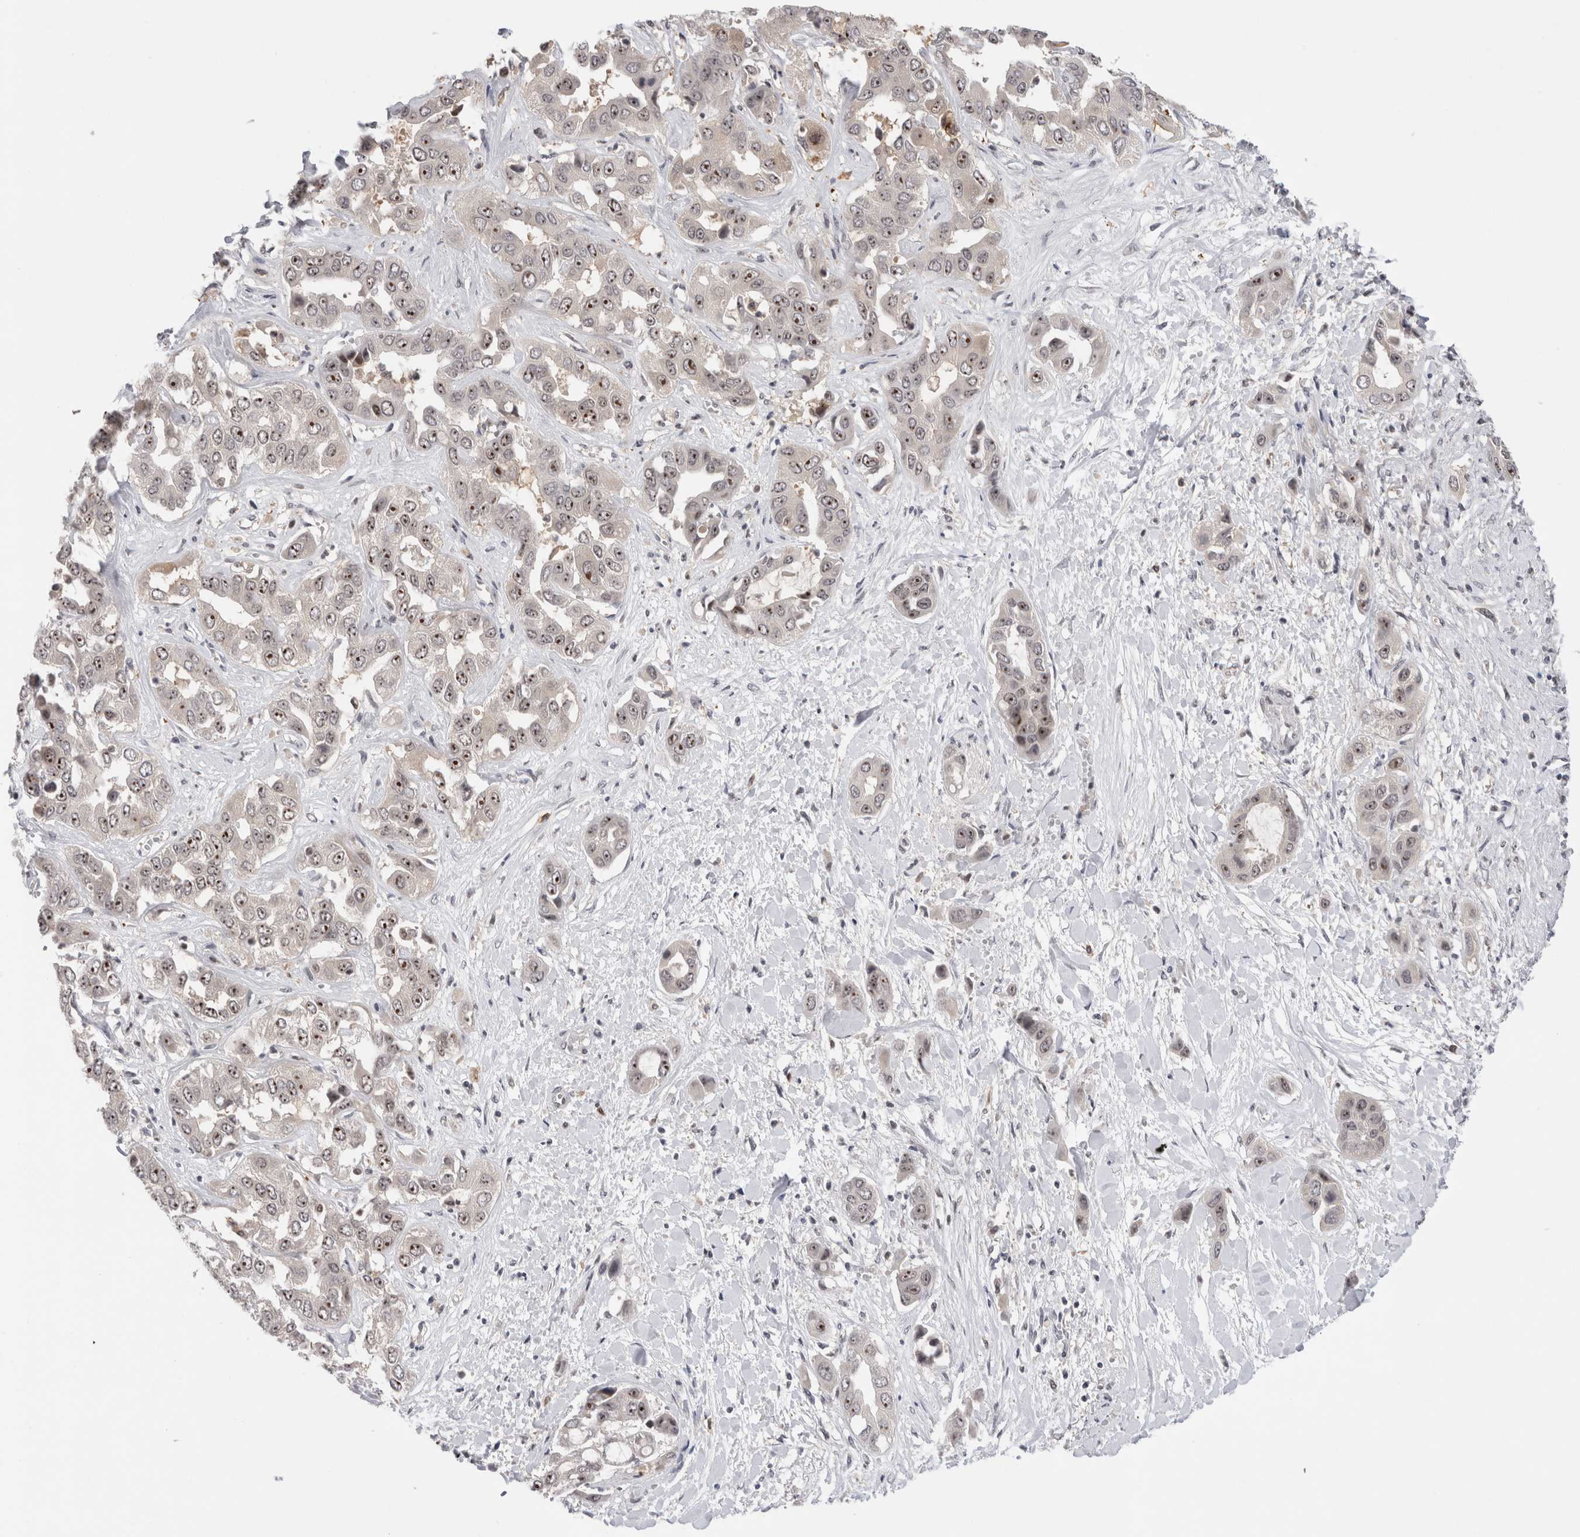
{"staining": {"intensity": "moderate", "quantity": "25%-75%", "location": "nuclear"}, "tissue": "liver cancer", "cell_type": "Tumor cells", "image_type": "cancer", "snomed": [{"axis": "morphology", "description": "Cholangiocarcinoma"}, {"axis": "topography", "description": "Liver"}], "caption": "Immunohistochemical staining of human liver cholangiocarcinoma reveals medium levels of moderate nuclear expression in approximately 25%-75% of tumor cells. Using DAB (brown) and hematoxylin (blue) stains, captured at high magnification using brightfield microscopy.", "gene": "ZNF521", "patient": {"sex": "female", "age": 52}}